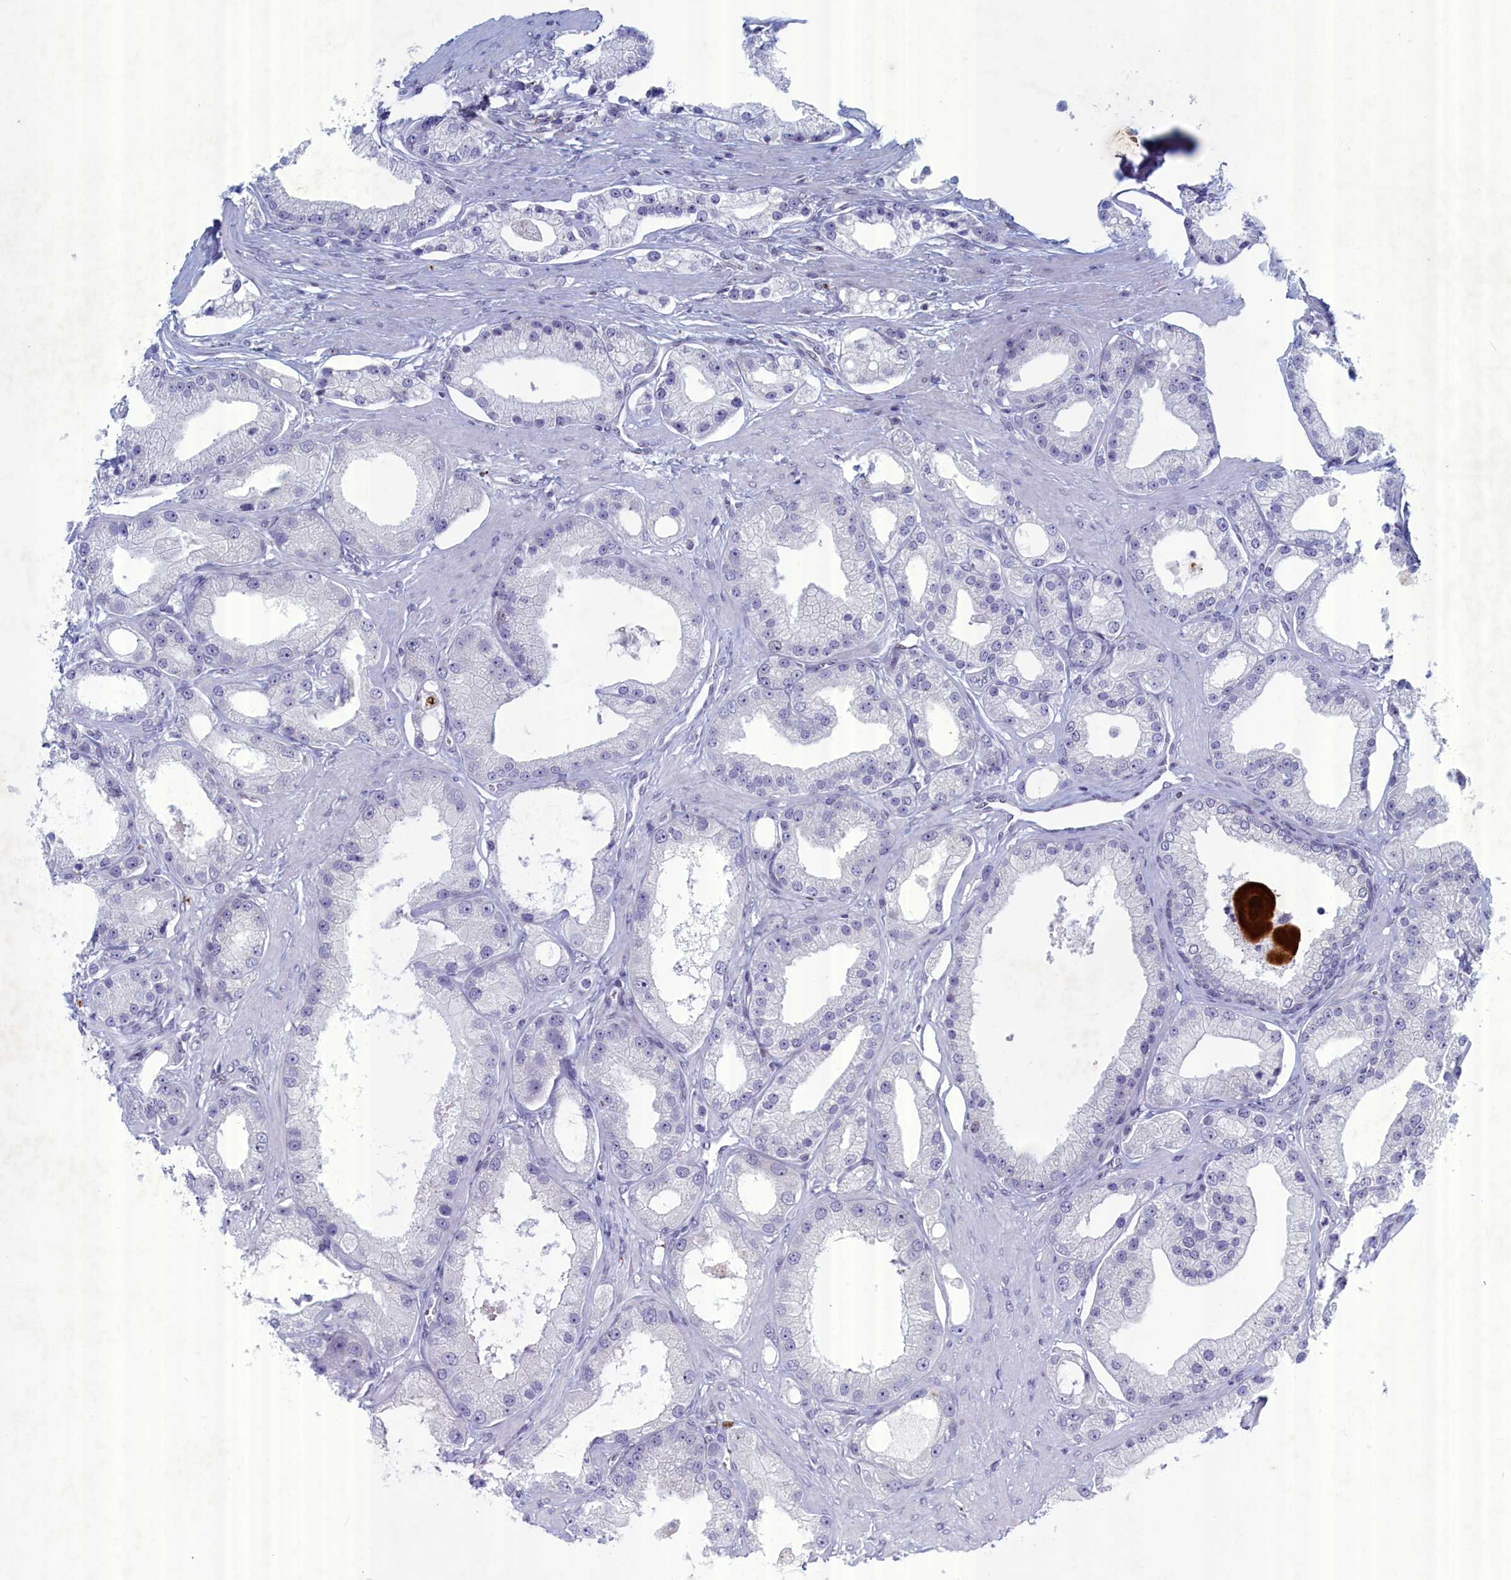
{"staining": {"intensity": "negative", "quantity": "none", "location": "none"}, "tissue": "prostate cancer", "cell_type": "Tumor cells", "image_type": "cancer", "snomed": [{"axis": "morphology", "description": "Adenocarcinoma, Low grade"}, {"axis": "topography", "description": "Prostate"}], "caption": "An immunohistochemistry image of adenocarcinoma (low-grade) (prostate) is shown. There is no staining in tumor cells of adenocarcinoma (low-grade) (prostate).", "gene": "WDR76", "patient": {"sex": "male", "age": 67}}